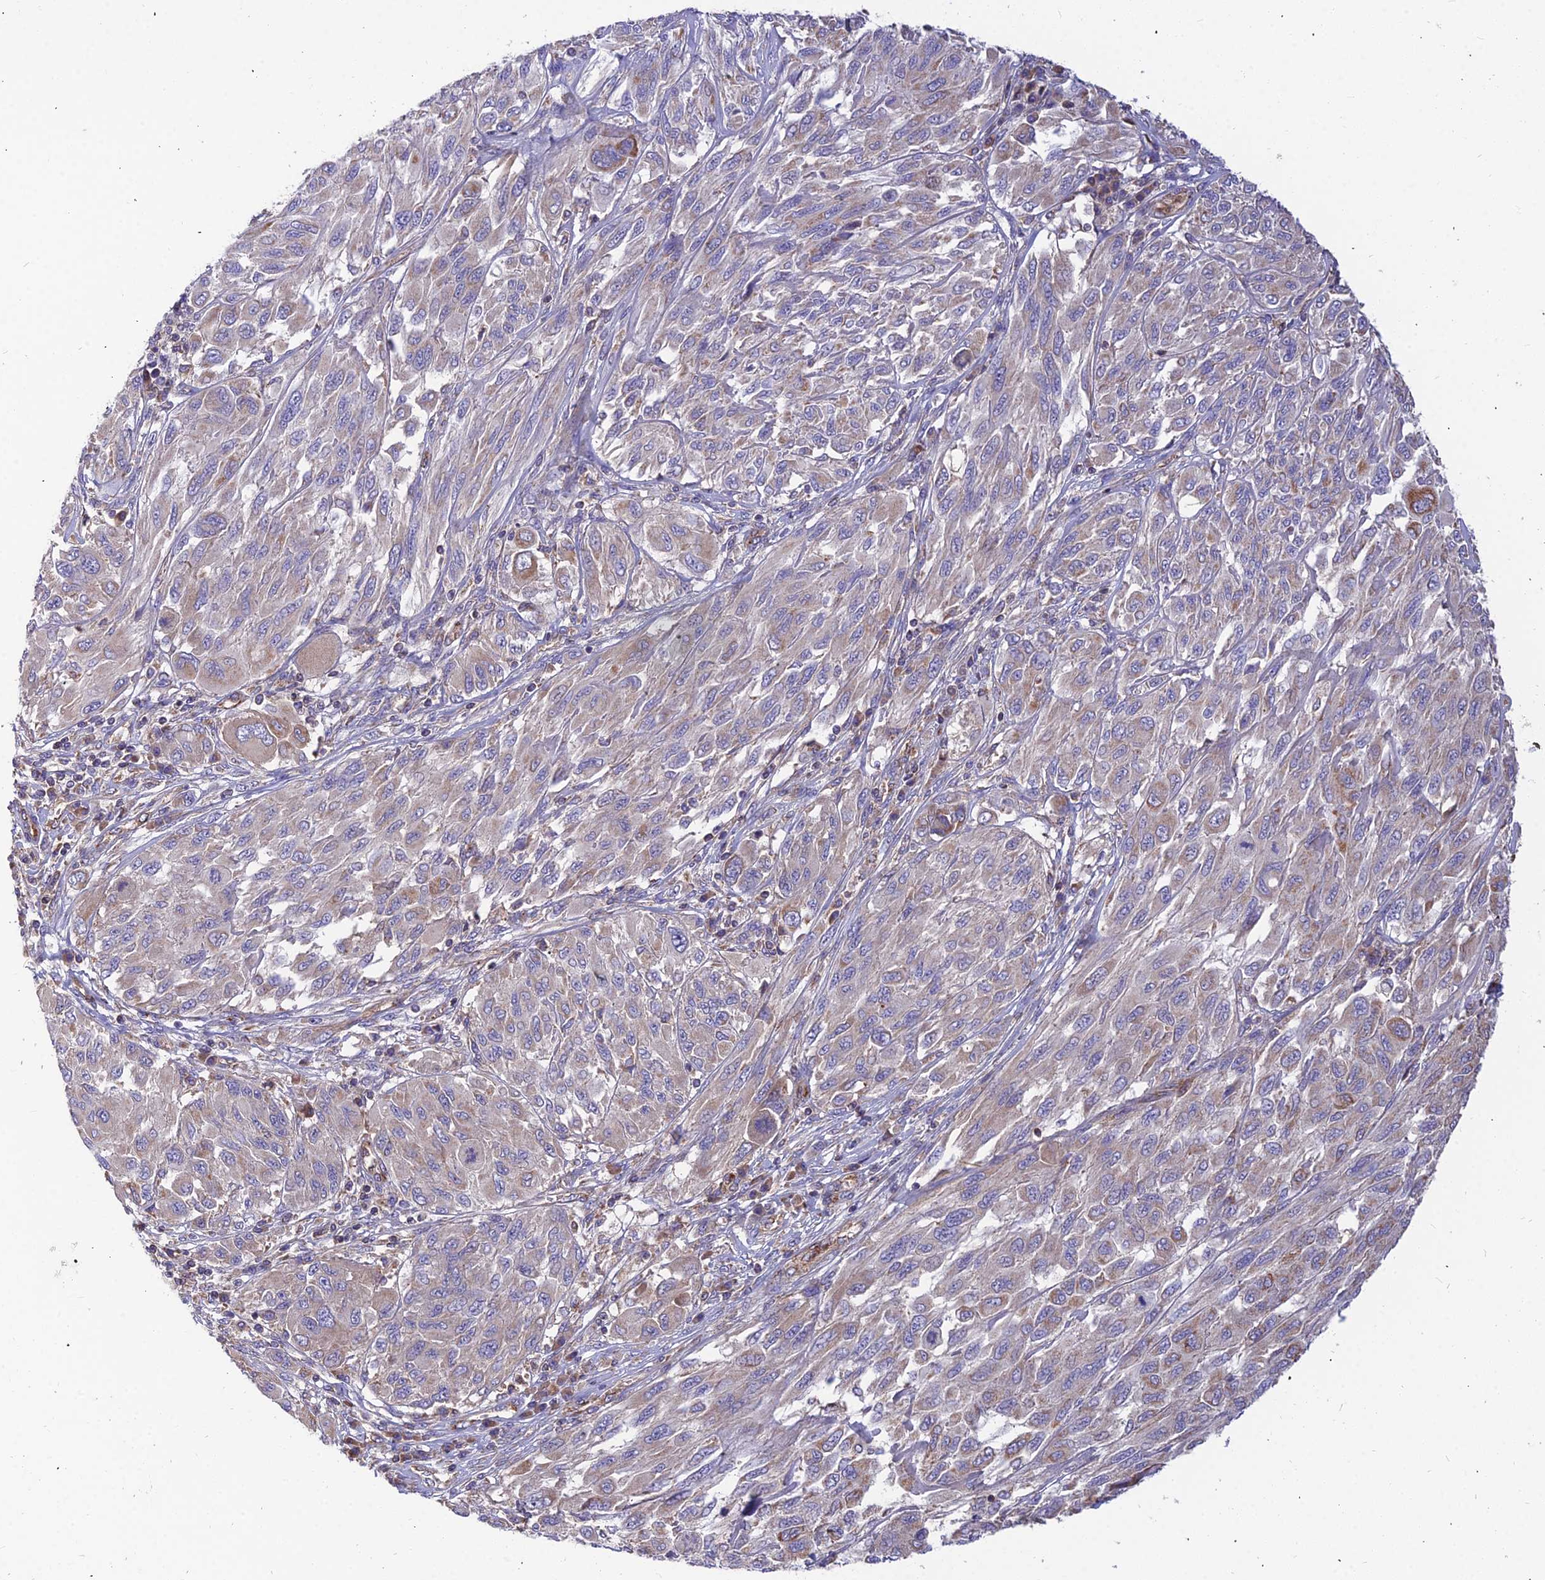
{"staining": {"intensity": "weak", "quantity": "<25%", "location": "cytoplasmic/membranous"}, "tissue": "melanoma", "cell_type": "Tumor cells", "image_type": "cancer", "snomed": [{"axis": "morphology", "description": "Malignant melanoma, NOS"}, {"axis": "topography", "description": "Skin"}], "caption": "High magnification brightfield microscopy of melanoma stained with DAB (3,3'-diaminobenzidine) (brown) and counterstained with hematoxylin (blue): tumor cells show no significant staining.", "gene": "ASPHD1", "patient": {"sex": "female", "age": 91}}